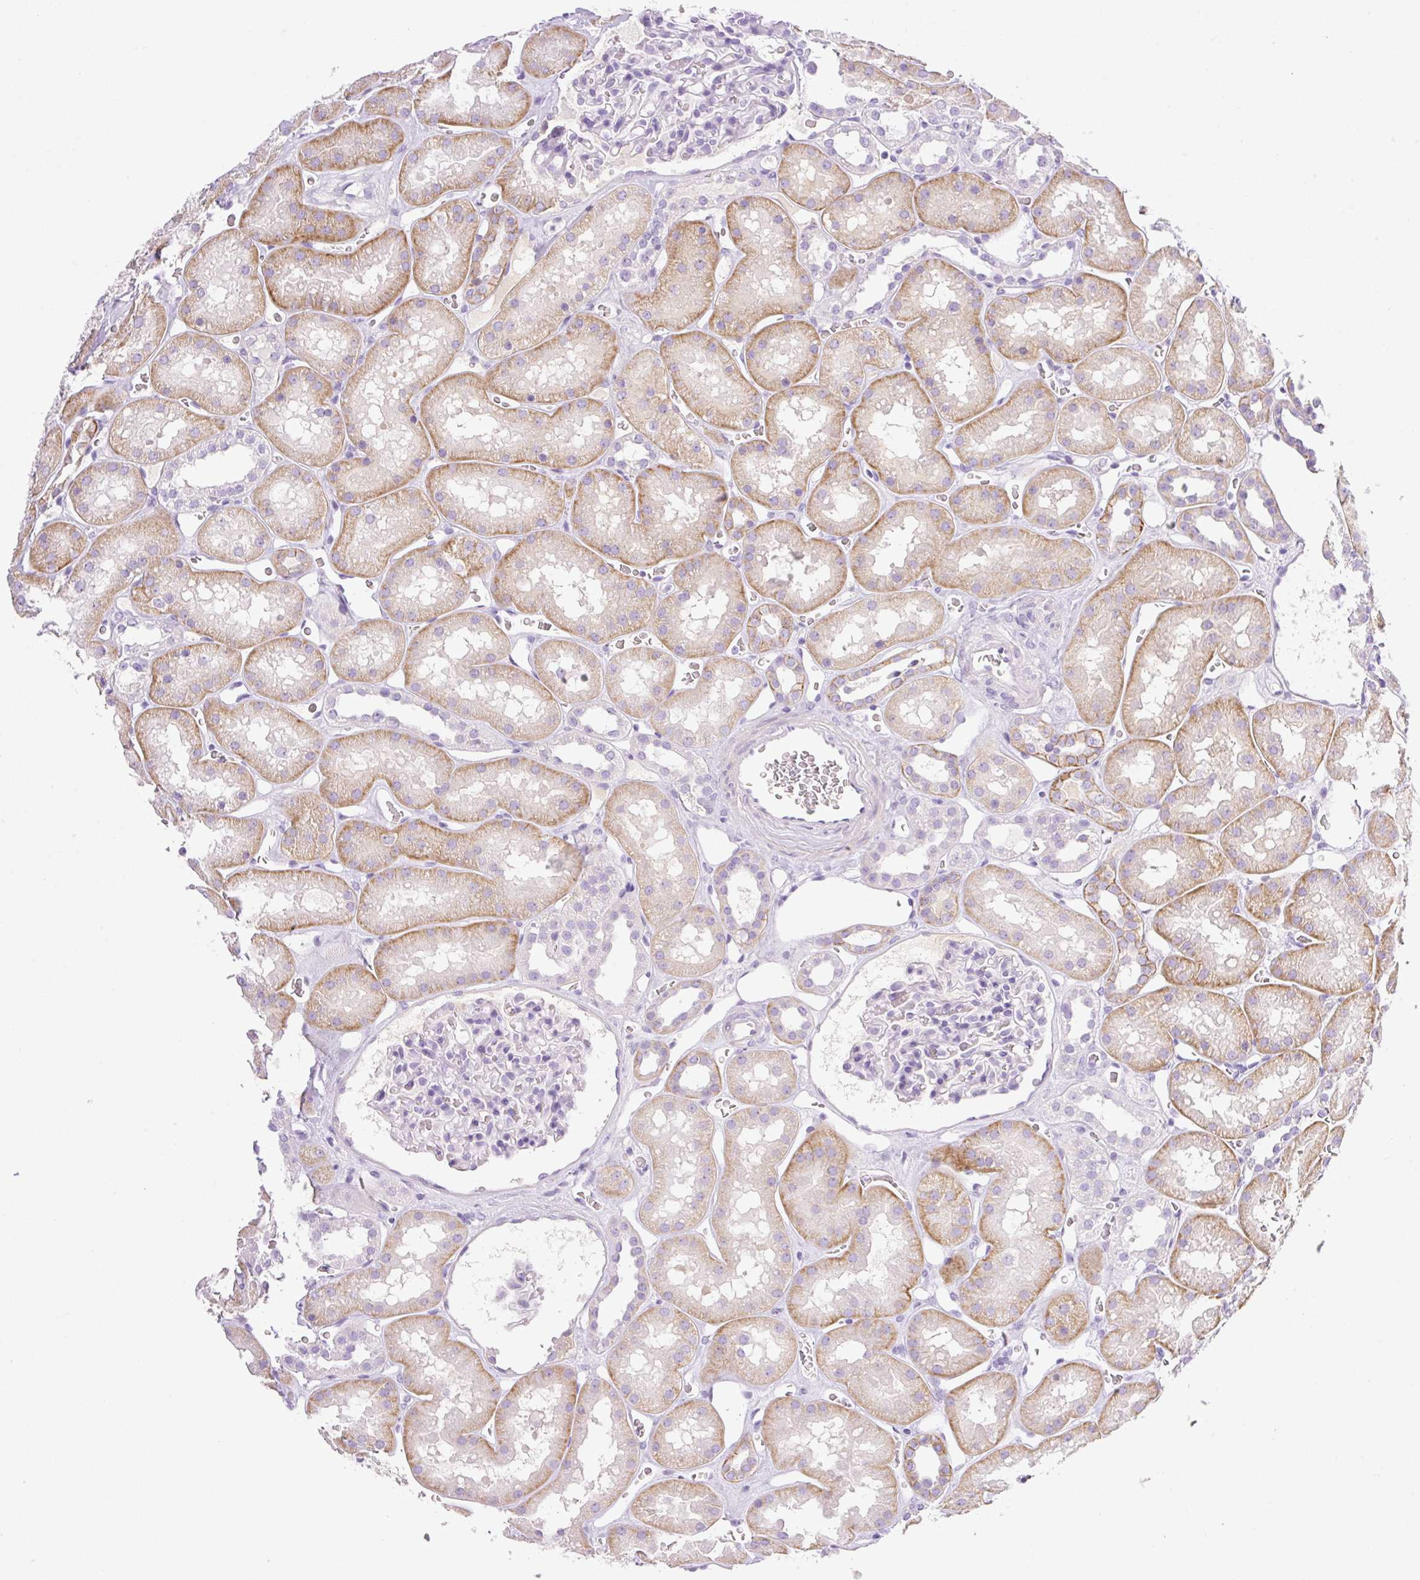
{"staining": {"intensity": "negative", "quantity": "none", "location": "none"}, "tissue": "kidney", "cell_type": "Cells in glomeruli", "image_type": "normal", "snomed": [{"axis": "morphology", "description": "Normal tissue, NOS"}, {"axis": "topography", "description": "Kidney"}], "caption": "A high-resolution photomicrograph shows immunohistochemistry (IHC) staining of normal kidney, which displays no significant staining in cells in glomeruli. (DAB immunohistochemistry, high magnification).", "gene": "PALM3", "patient": {"sex": "female", "age": 41}}